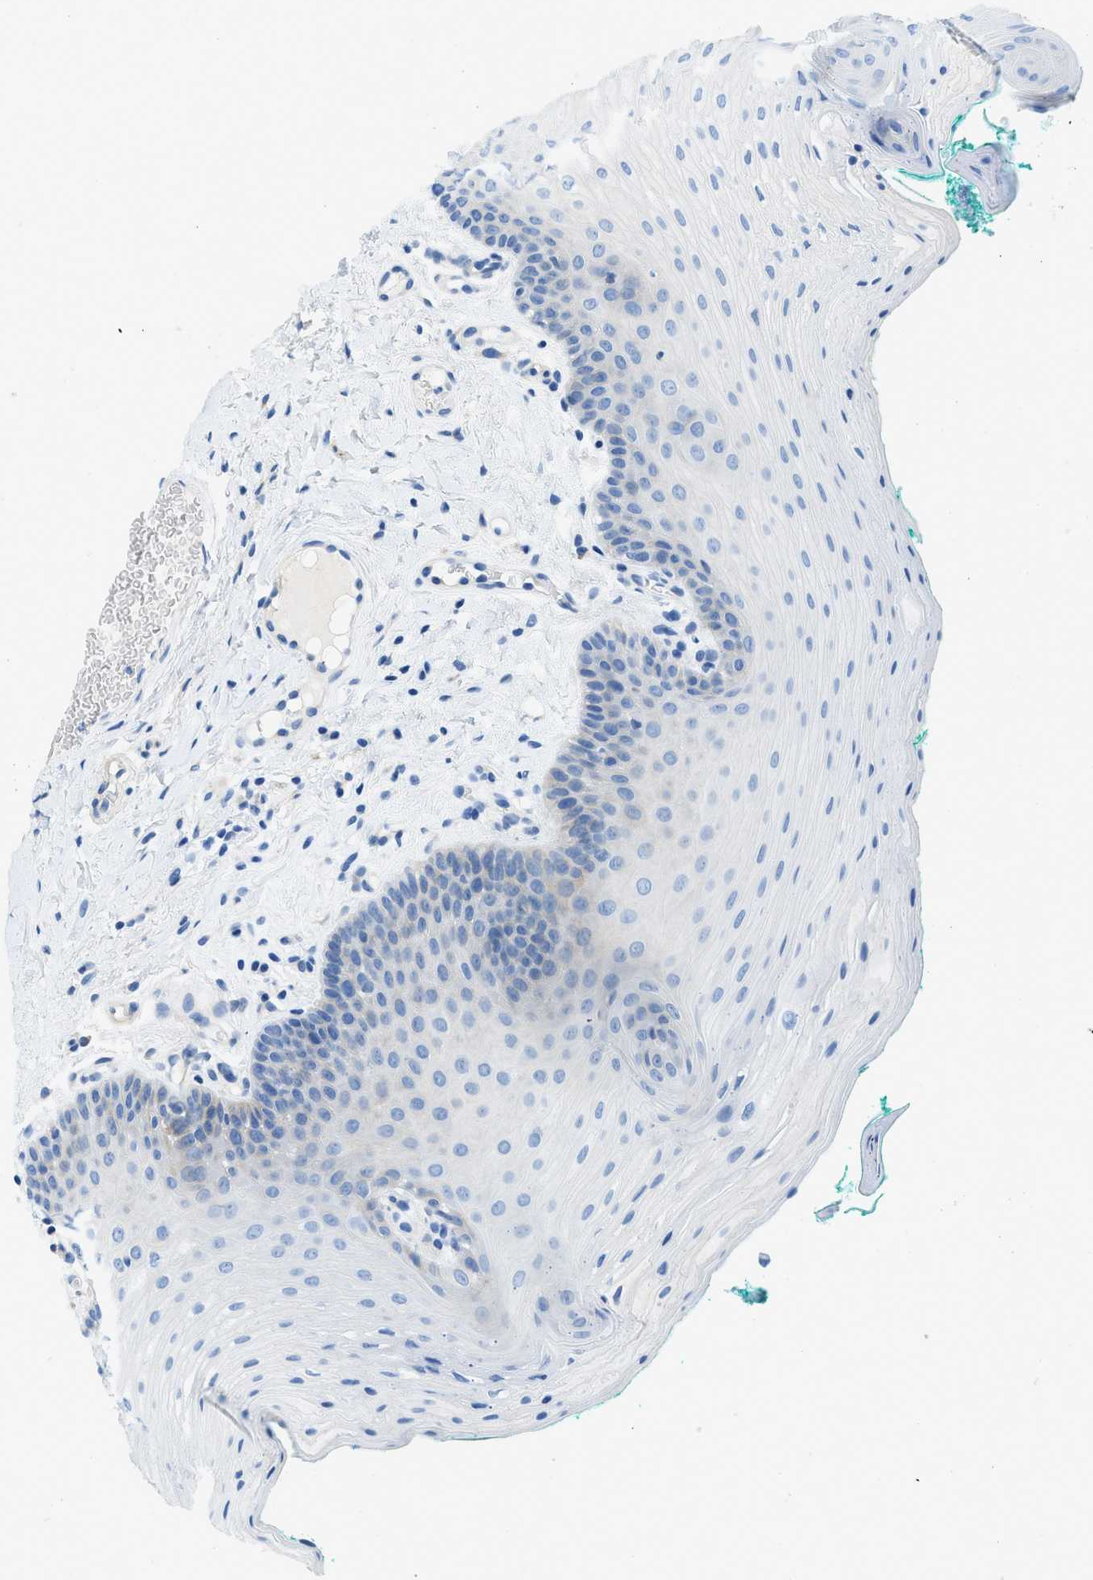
{"staining": {"intensity": "moderate", "quantity": "<25%", "location": "cytoplasmic/membranous"}, "tissue": "oral mucosa", "cell_type": "Squamous epithelial cells", "image_type": "normal", "snomed": [{"axis": "morphology", "description": "Normal tissue, NOS"}, {"axis": "topography", "description": "Oral tissue"}], "caption": "Benign oral mucosa shows moderate cytoplasmic/membranous staining in approximately <25% of squamous epithelial cells The staining was performed using DAB to visualize the protein expression in brown, while the nuclei were stained in blue with hematoxylin (Magnification: 20x)..", "gene": "TMEM248", "patient": {"sex": "male", "age": 58}}